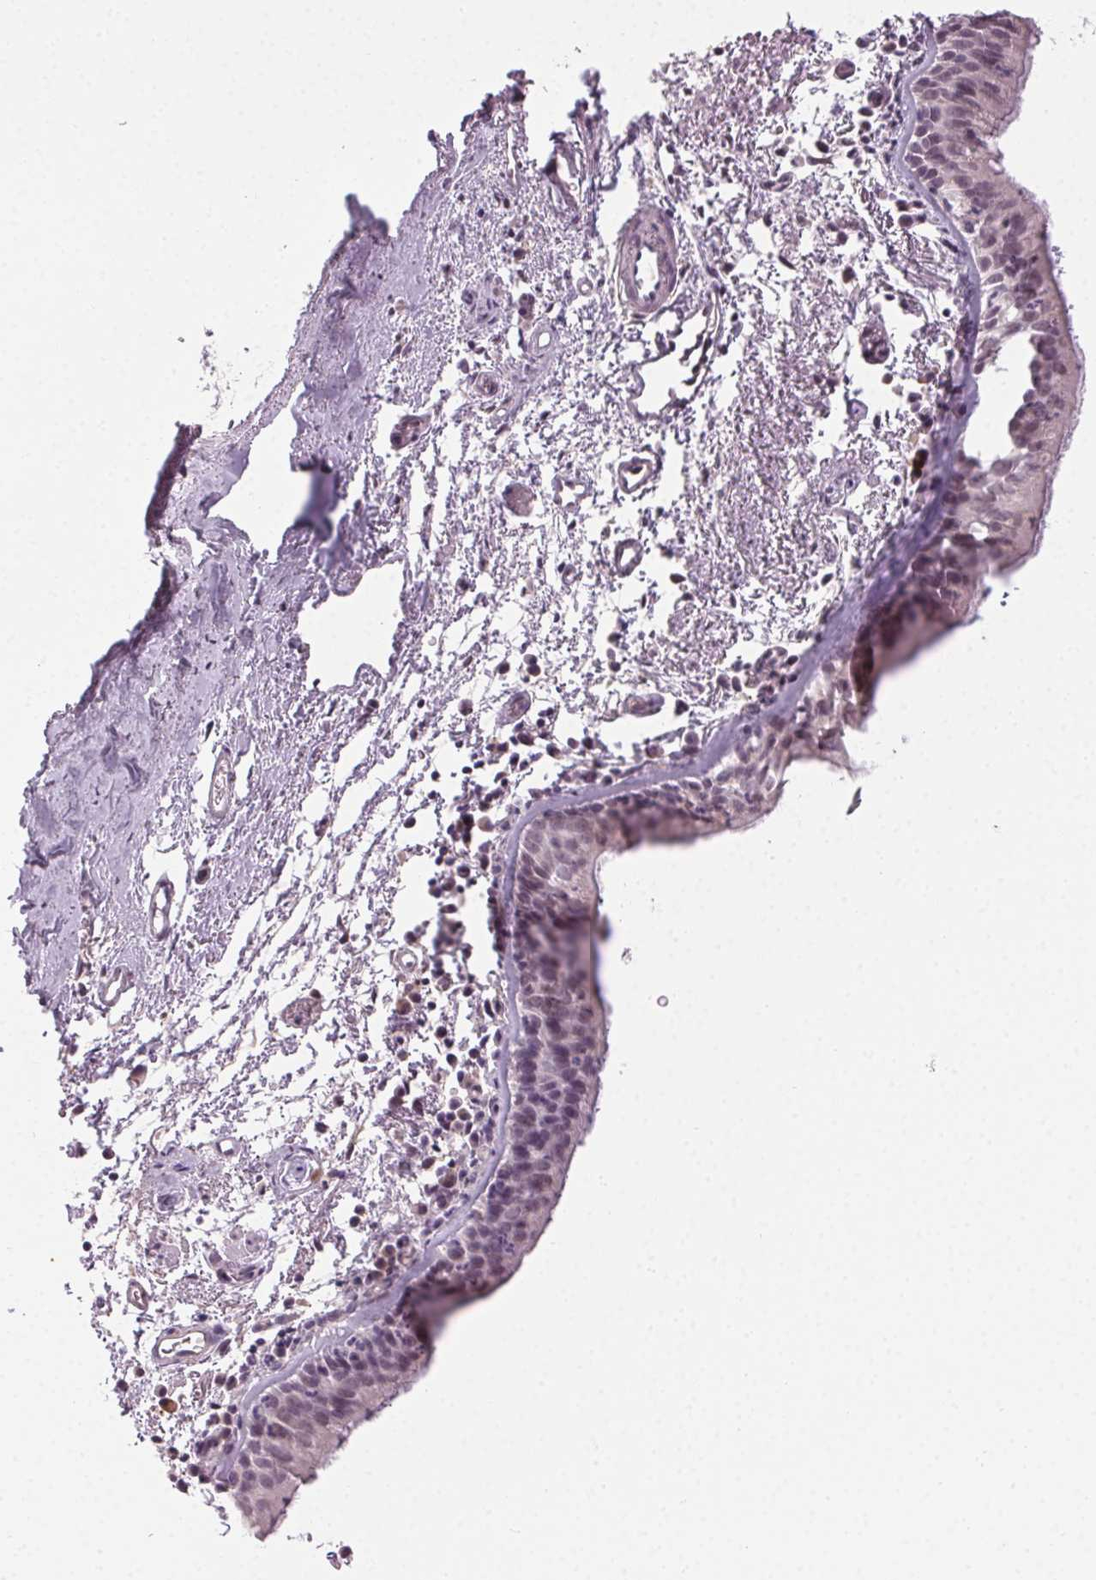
{"staining": {"intensity": "negative", "quantity": "none", "location": "none"}, "tissue": "bronchus", "cell_type": "Respiratory epithelial cells", "image_type": "normal", "snomed": [{"axis": "morphology", "description": "Normal tissue, NOS"}, {"axis": "morphology", "description": "Adenocarcinoma, NOS"}, {"axis": "topography", "description": "Bronchus"}], "caption": "The photomicrograph exhibits no significant positivity in respiratory epithelial cells of bronchus. (DAB immunohistochemistry (IHC) visualized using brightfield microscopy, high magnification).", "gene": "FAM168A", "patient": {"sex": "male", "age": 68}}